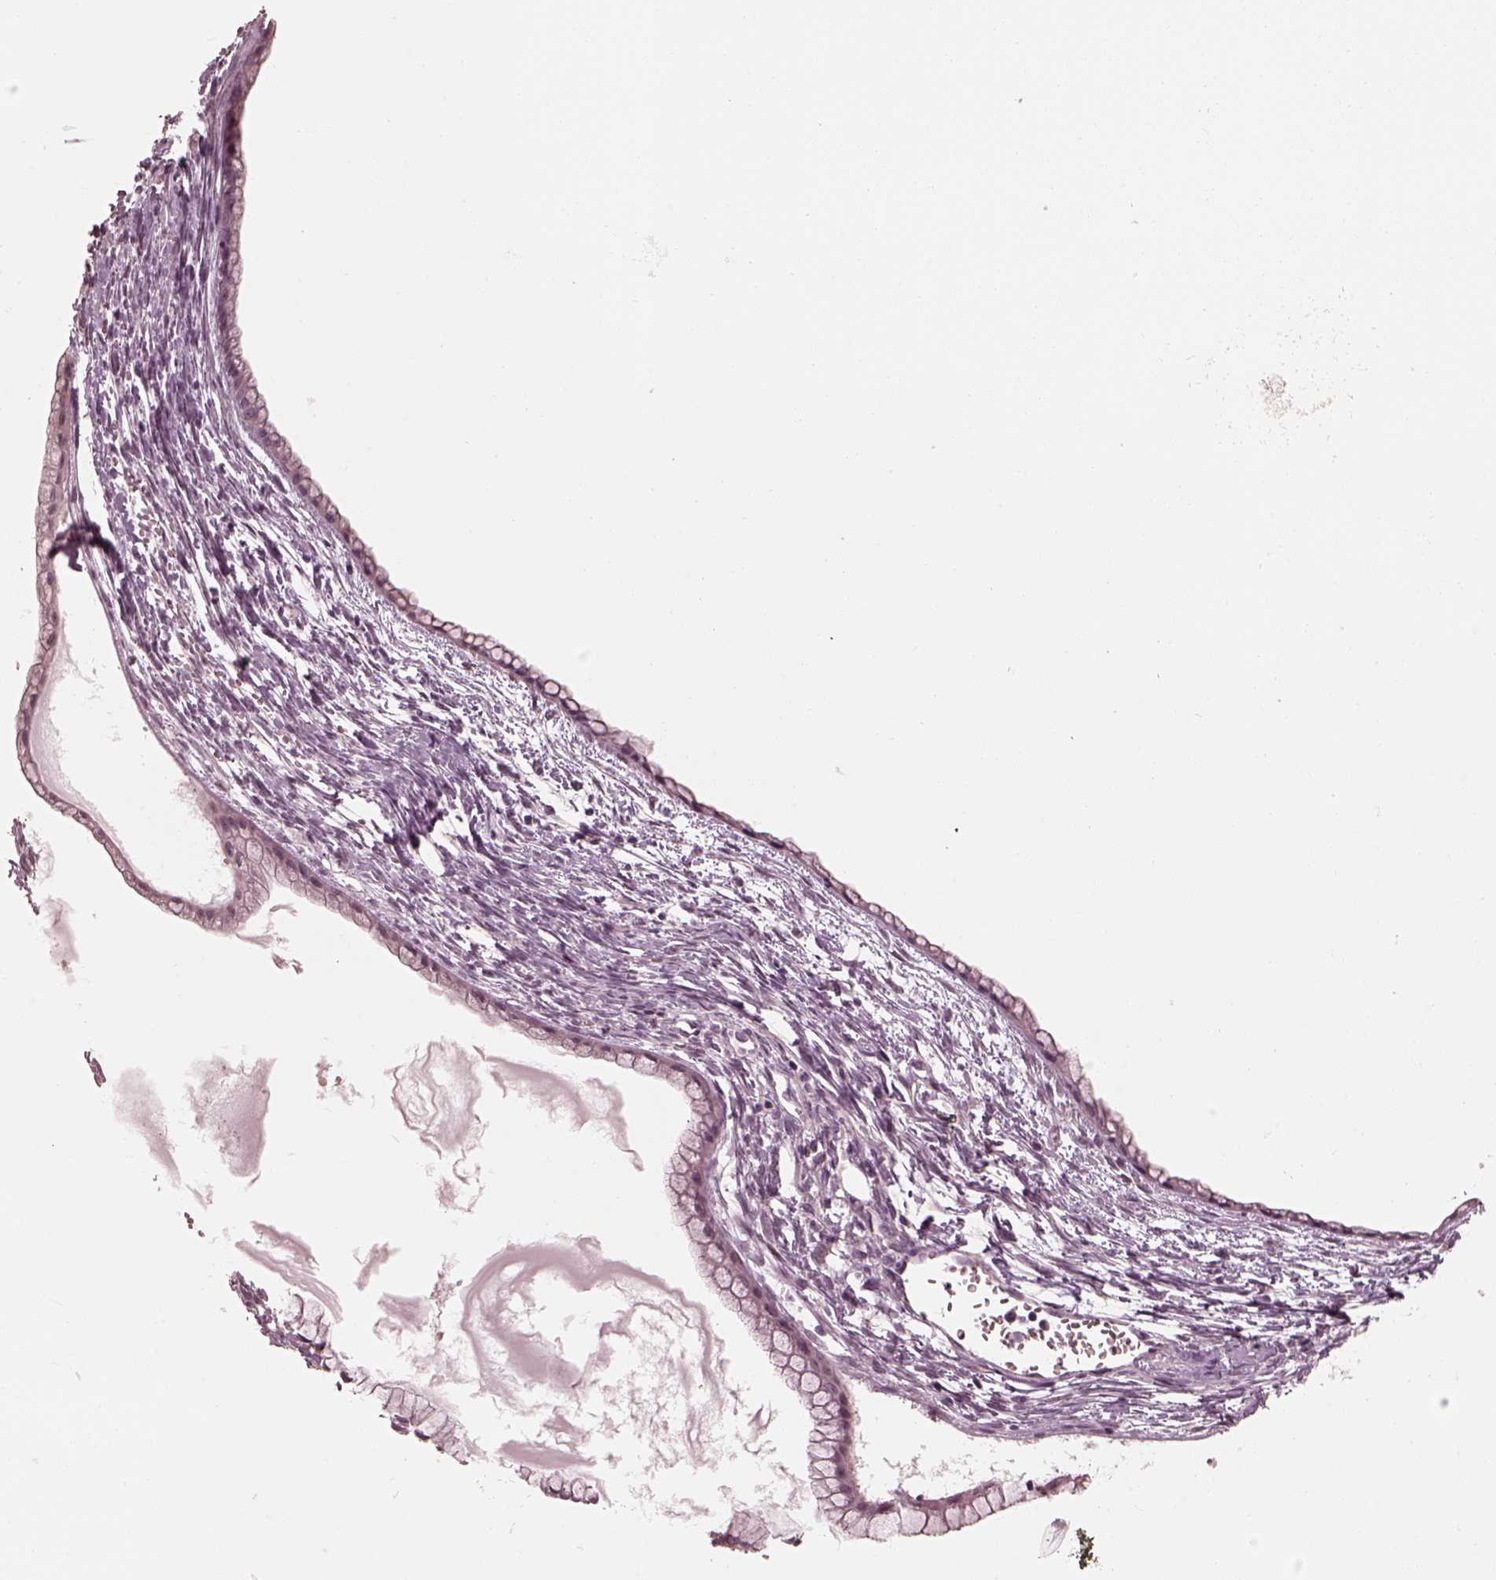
{"staining": {"intensity": "negative", "quantity": "none", "location": "none"}, "tissue": "ovarian cancer", "cell_type": "Tumor cells", "image_type": "cancer", "snomed": [{"axis": "morphology", "description": "Cystadenocarcinoma, mucinous, NOS"}, {"axis": "topography", "description": "Ovary"}], "caption": "A histopathology image of ovarian cancer (mucinous cystadenocarcinoma) stained for a protein displays no brown staining in tumor cells.", "gene": "IQCB1", "patient": {"sex": "female", "age": 41}}